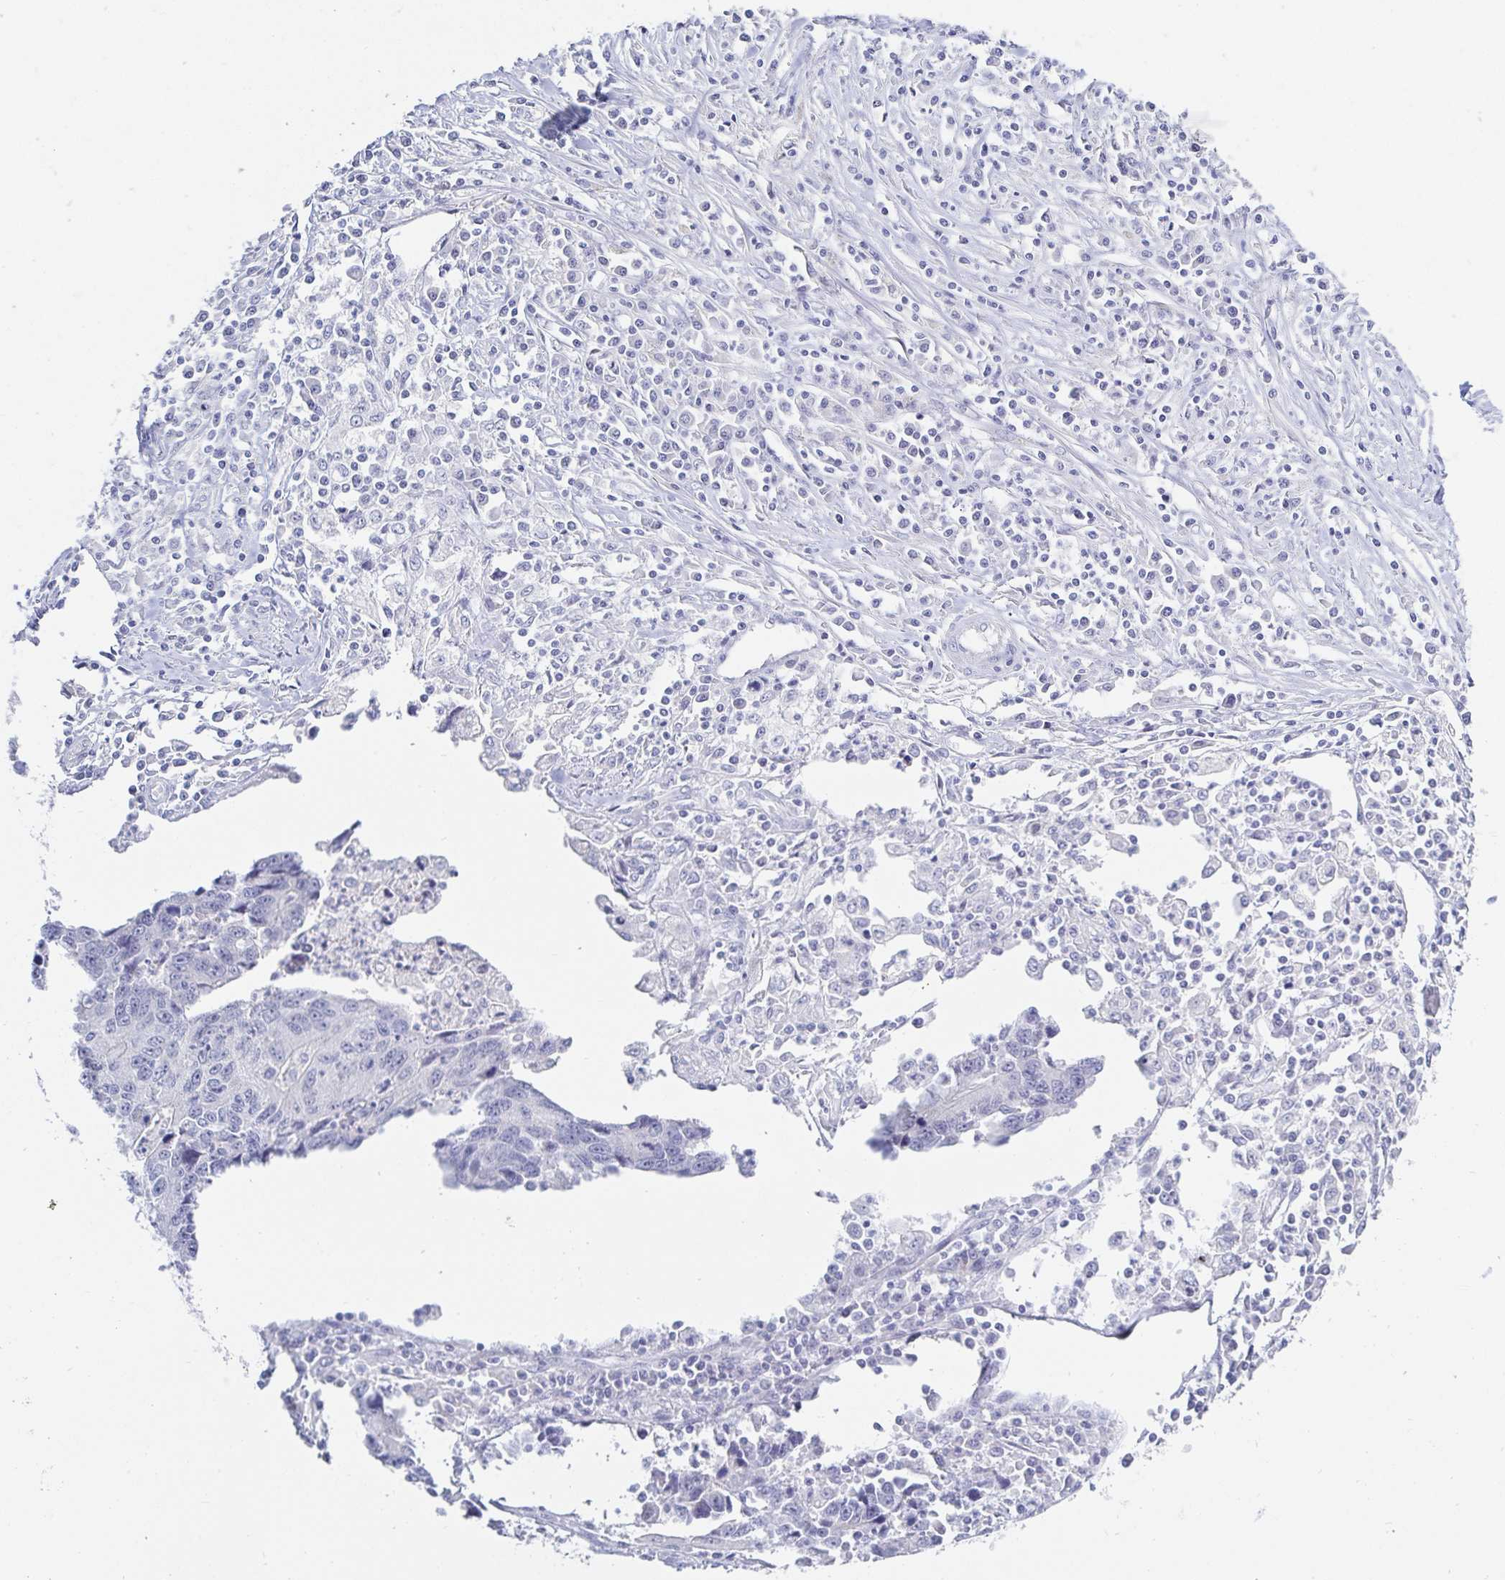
{"staining": {"intensity": "negative", "quantity": "none", "location": "none"}, "tissue": "liver cancer", "cell_type": "Tumor cells", "image_type": "cancer", "snomed": [{"axis": "morphology", "description": "Cholangiocarcinoma"}, {"axis": "topography", "description": "Liver"}], "caption": "High power microscopy image of an immunohistochemistry image of liver cholangiocarcinoma, revealing no significant expression in tumor cells. (DAB immunohistochemistry (IHC) visualized using brightfield microscopy, high magnification).", "gene": "OR10K1", "patient": {"sex": "male", "age": 65}}